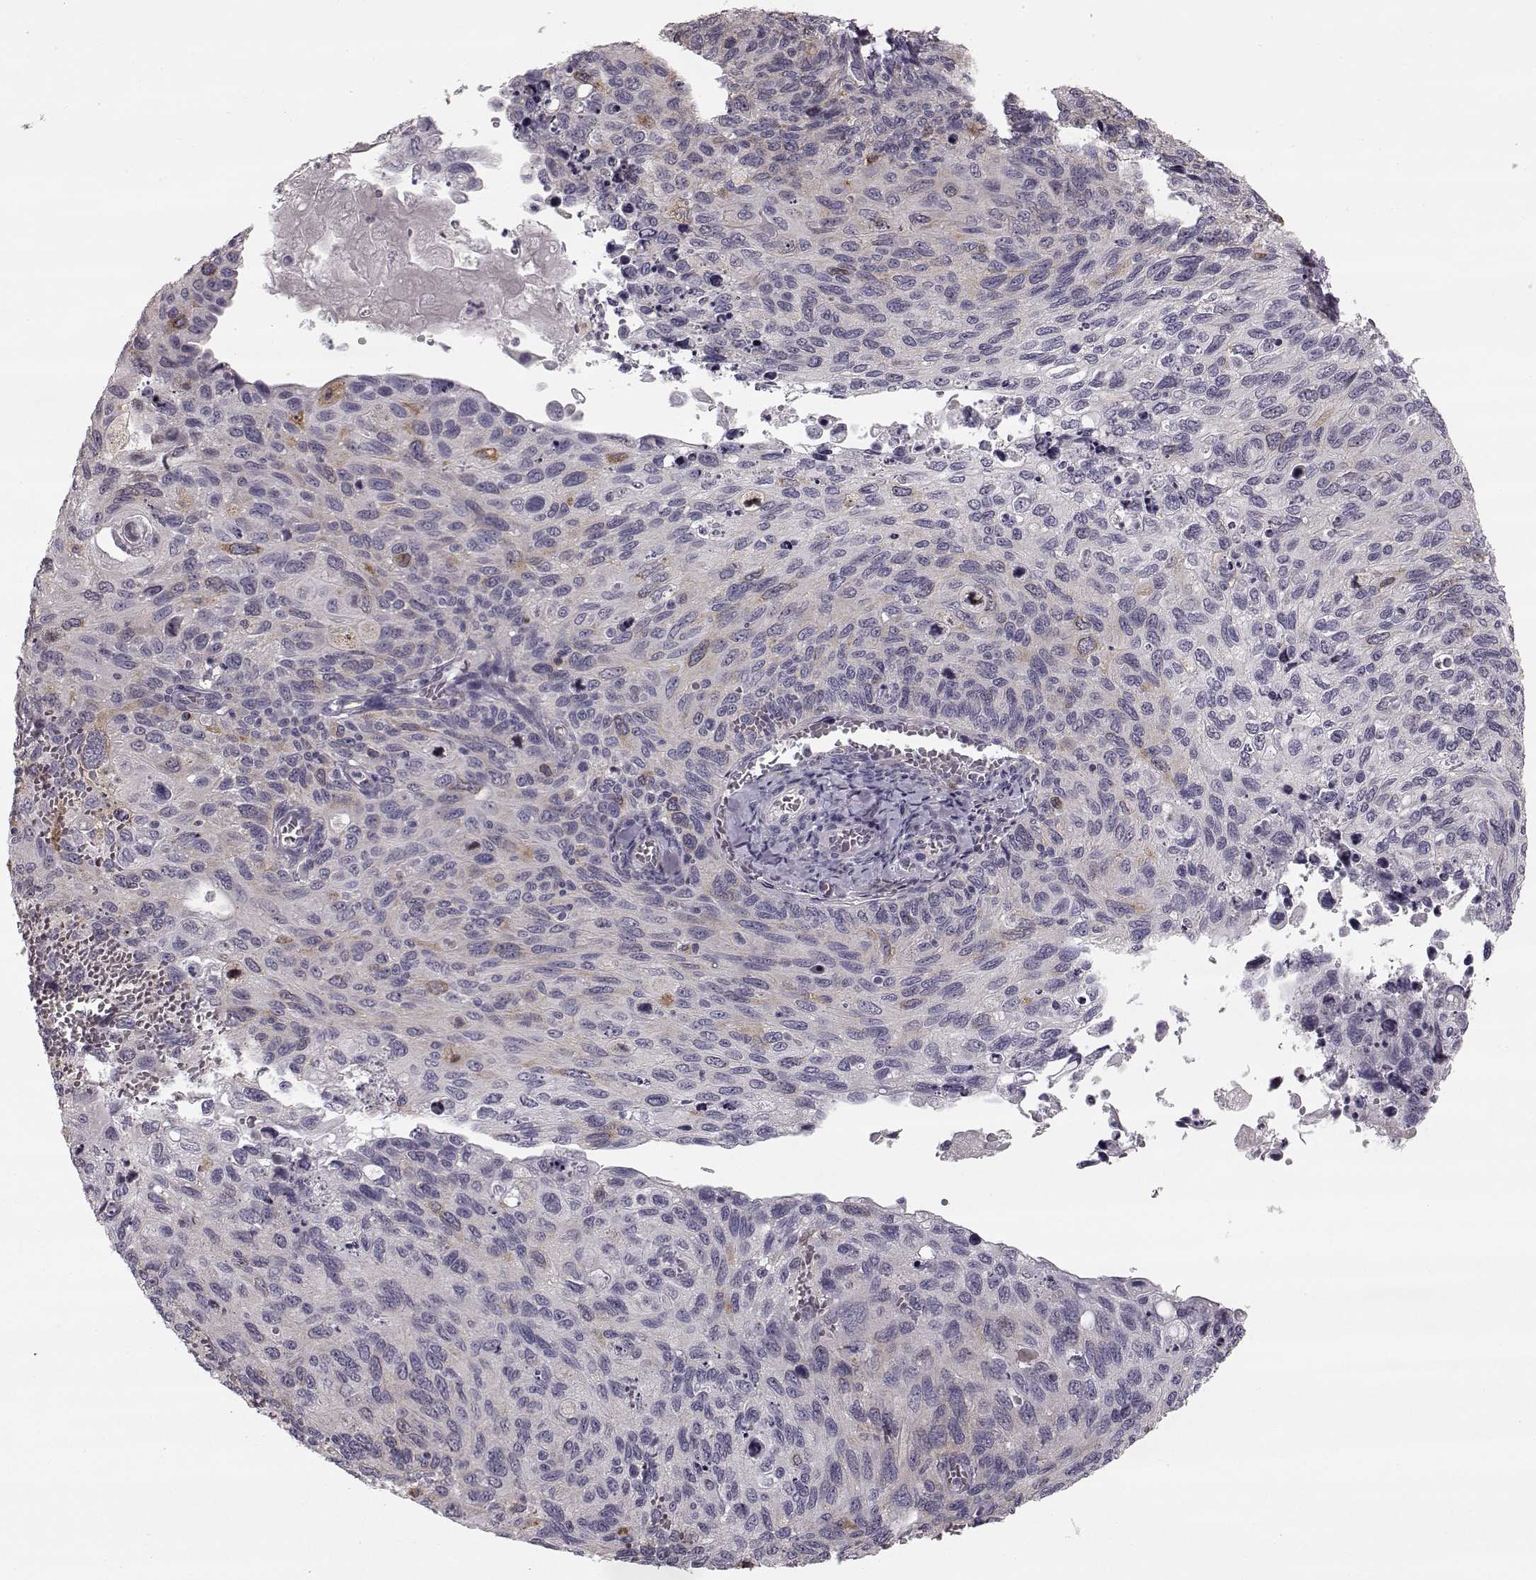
{"staining": {"intensity": "weak", "quantity": "<25%", "location": "cytoplasmic/membranous"}, "tissue": "cervical cancer", "cell_type": "Tumor cells", "image_type": "cancer", "snomed": [{"axis": "morphology", "description": "Squamous cell carcinoma, NOS"}, {"axis": "topography", "description": "Cervix"}], "caption": "The immunohistochemistry (IHC) image has no significant expression in tumor cells of squamous cell carcinoma (cervical) tissue.", "gene": "HMMR", "patient": {"sex": "female", "age": 70}}